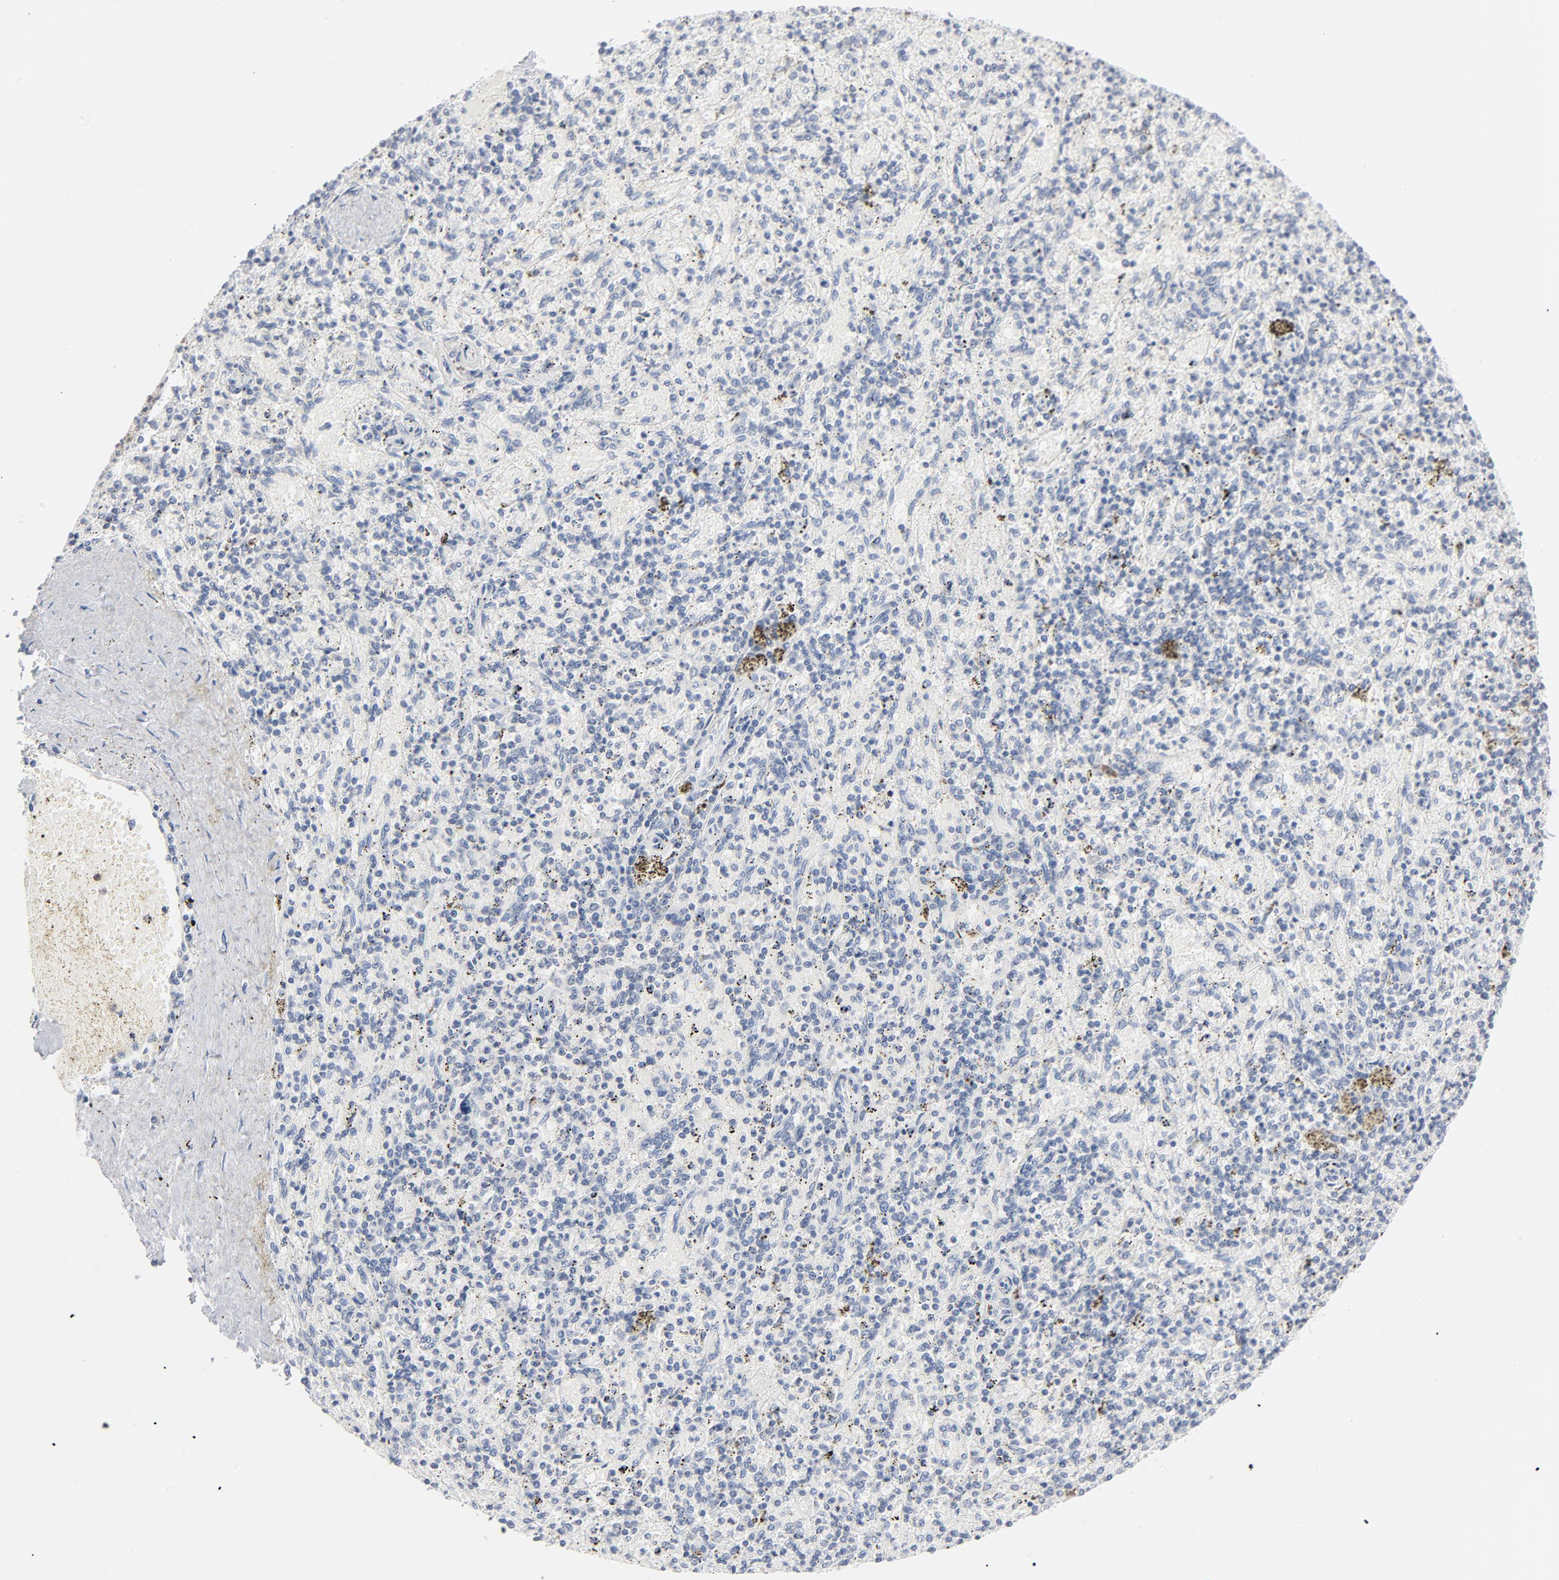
{"staining": {"intensity": "moderate", "quantity": "<25%", "location": "cytoplasmic/membranous"}, "tissue": "spleen", "cell_type": "Cells in red pulp", "image_type": "normal", "snomed": [{"axis": "morphology", "description": "Normal tissue, NOS"}, {"axis": "topography", "description": "Spleen"}], "caption": "Protein expression analysis of normal spleen exhibits moderate cytoplasmic/membranous positivity in about <25% of cells in red pulp.", "gene": "PTK2B", "patient": {"sex": "female", "age": 43}}